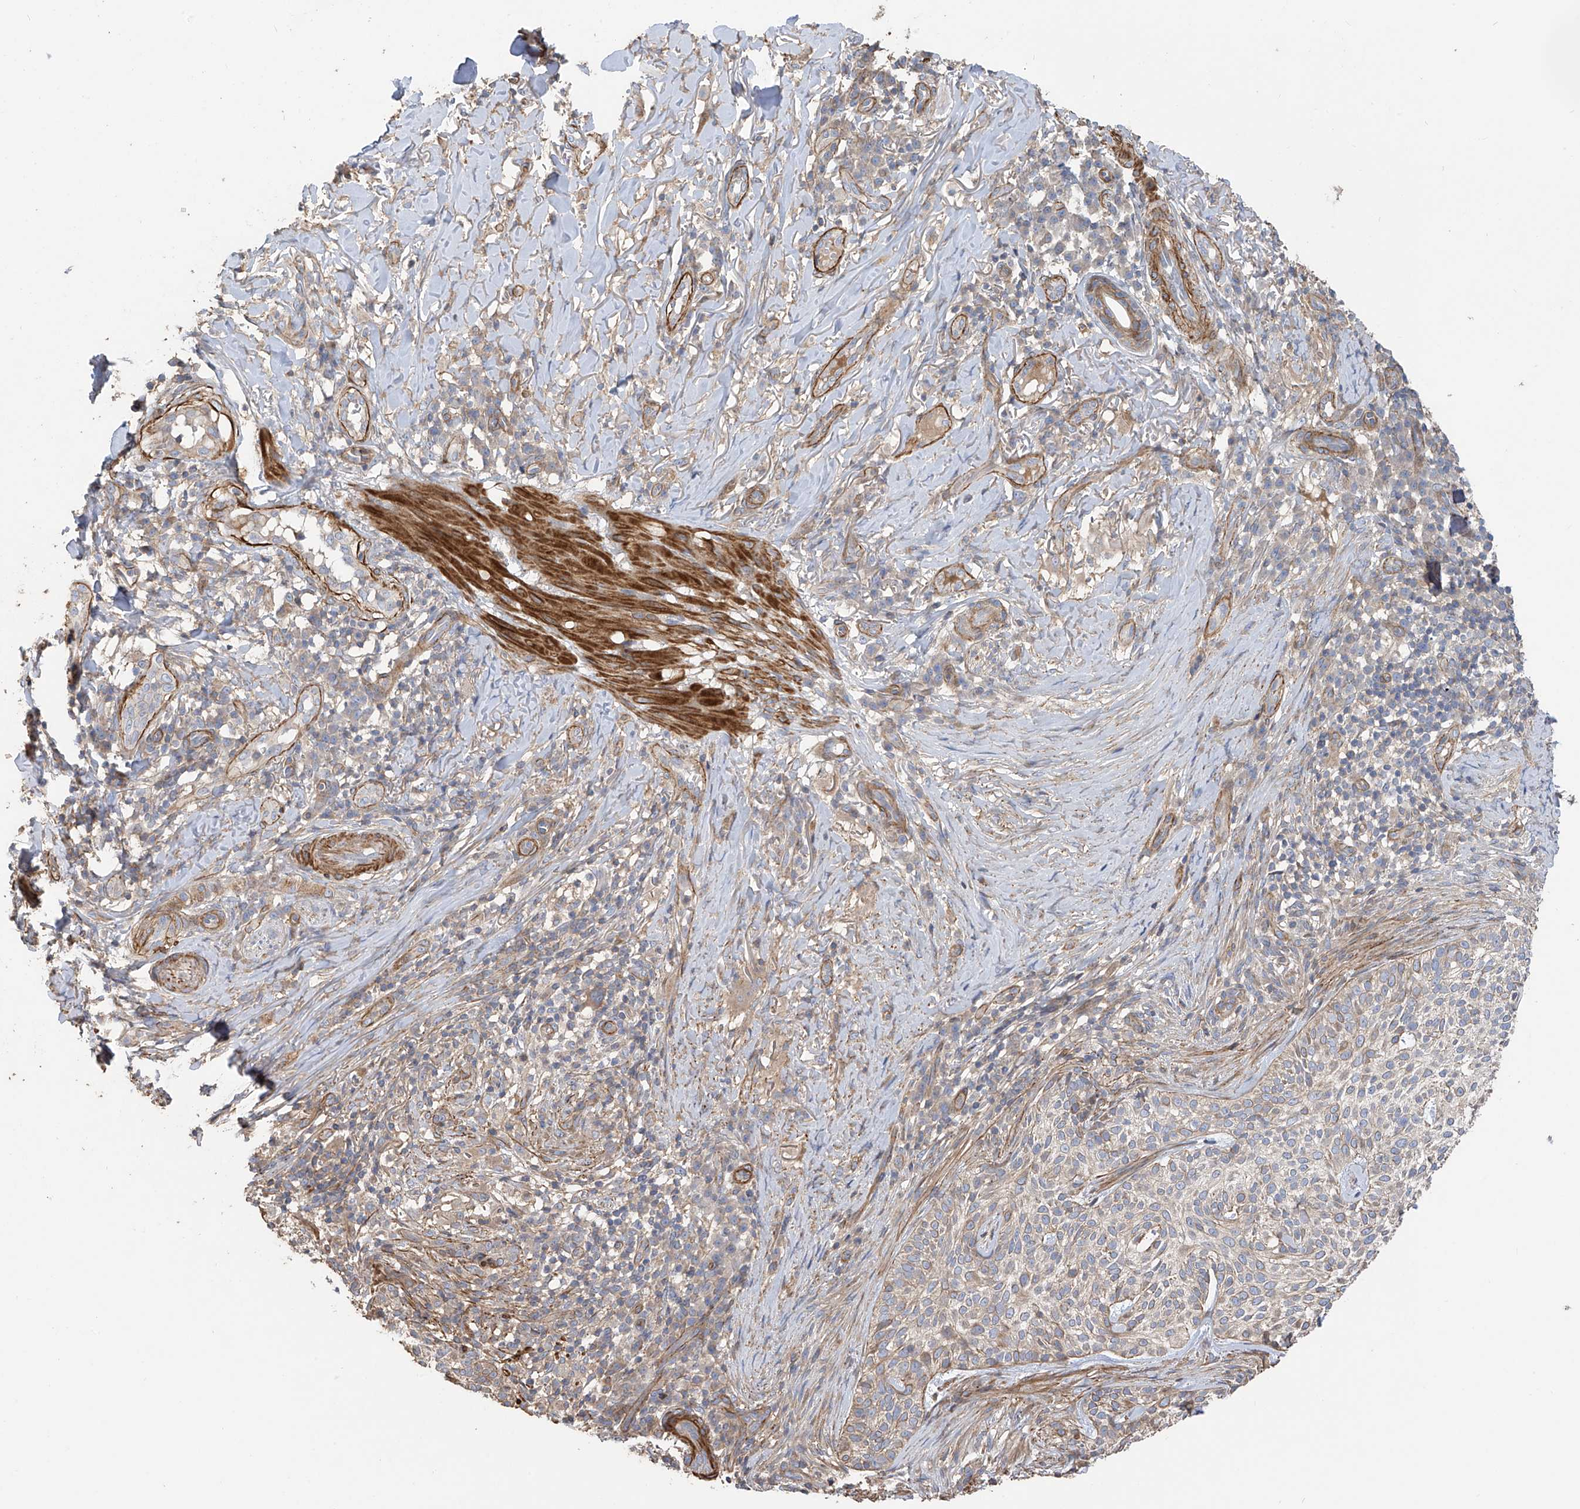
{"staining": {"intensity": "weak", "quantity": "<25%", "location": "cytoplasmic/membranous"}, "tissue": "skin cancer", "cell_type": "Tumor cells", "image_type": "cancer", "snomed": [{"axis": "morphology", "description": "Basal cell carcinoma"}, {"axis": "topography", "description": "Skin"}], "caption": "An image of human skin basal cell carcinoma is negative for staining in tumor cells.", "gene": "SLC43A3", "patient": {"sex": "female", "age": 64}}